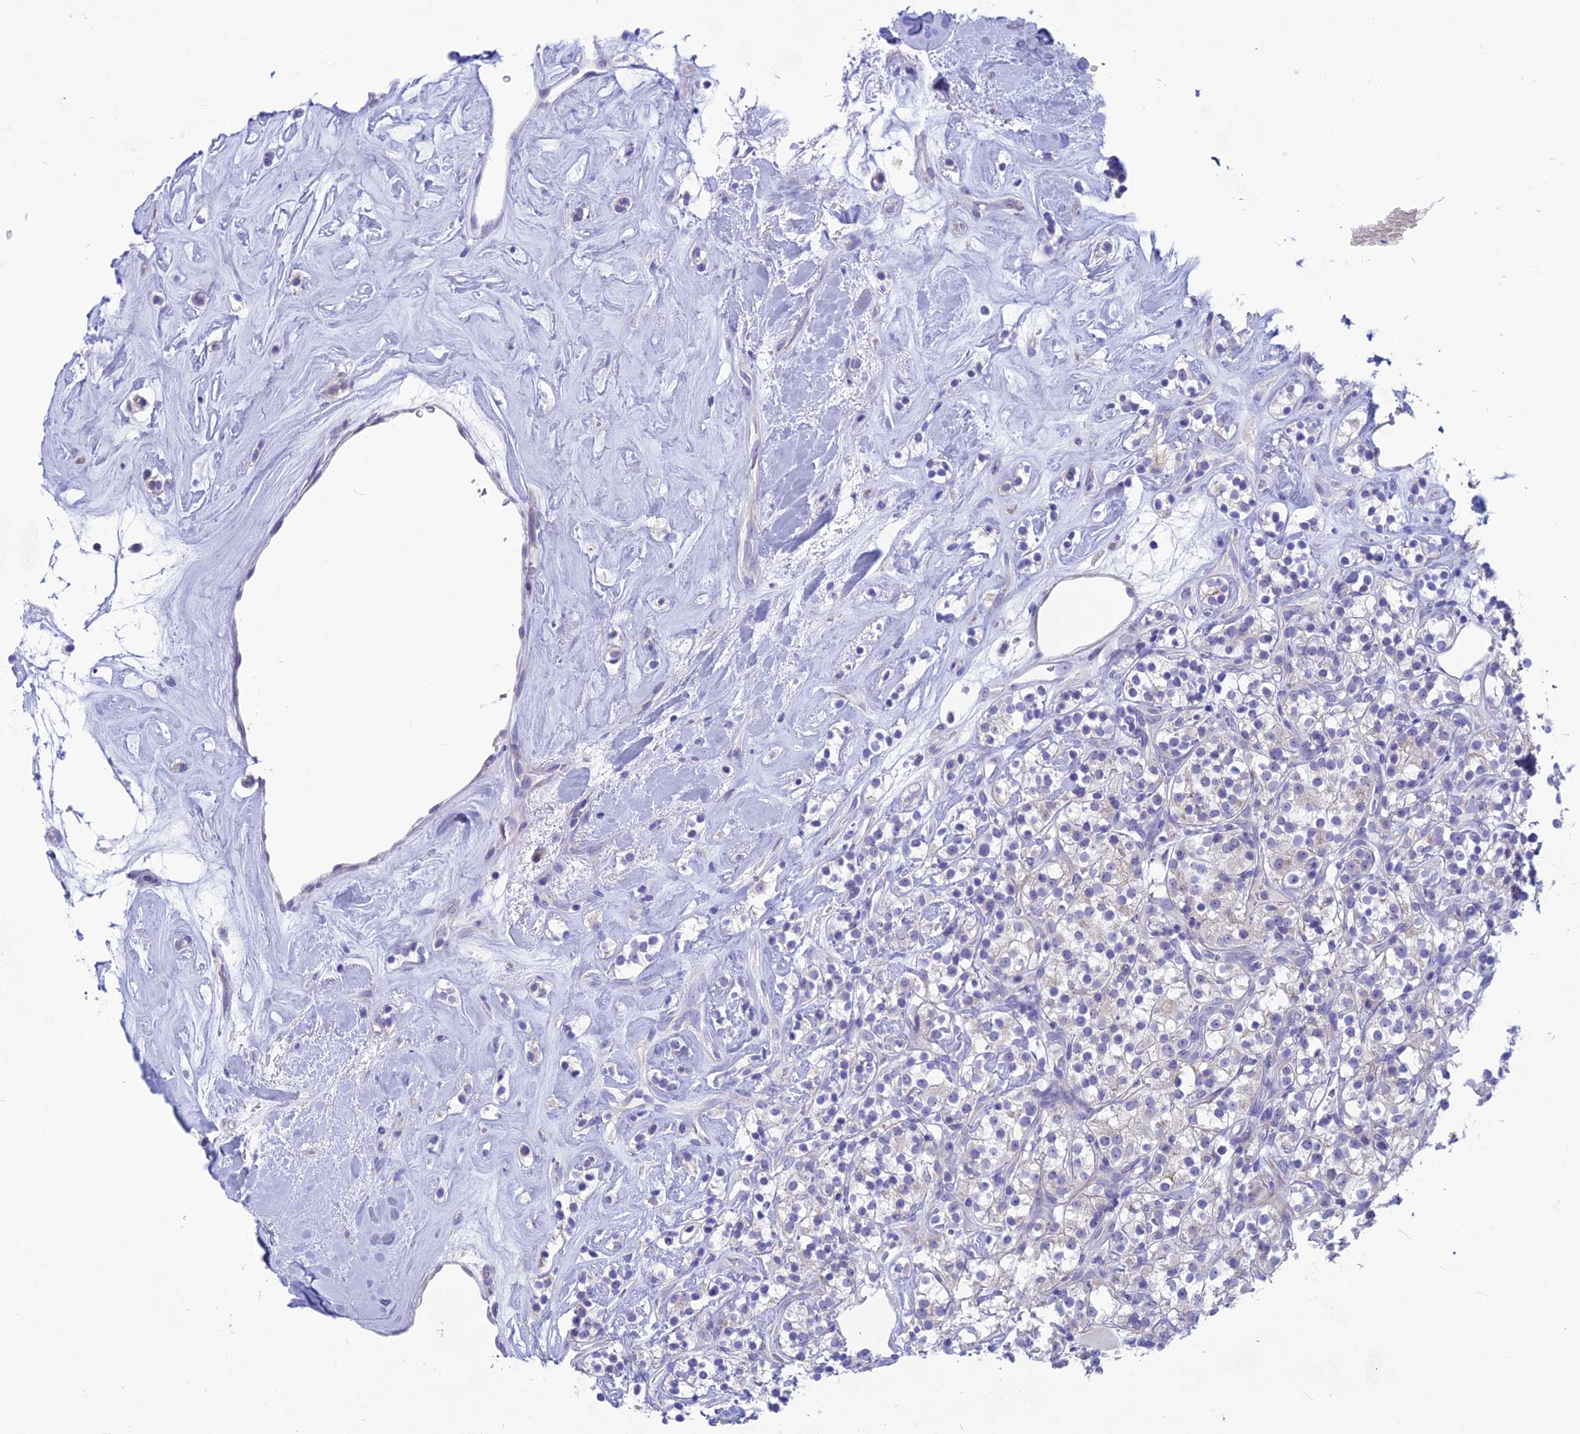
{"staining": {"intensity": "negative", "quantity": "none", "location": "none"}, "tissue": "renal cancer", "cell_type": "Tumor cells", "image_type": "cancer", "snomed": [{"axis": "morphology", "description": "Adenocarcinoma, NOS"}, {"axis": "topography", "description": "Kidney"}], "caption": "A photomicrograph of renal cancer (adenocarcinoma) stained for a protein reveals no brown staining in tumor cells.", "gene": "SNTN", "patient": {"sex": "male", "age": 77}}